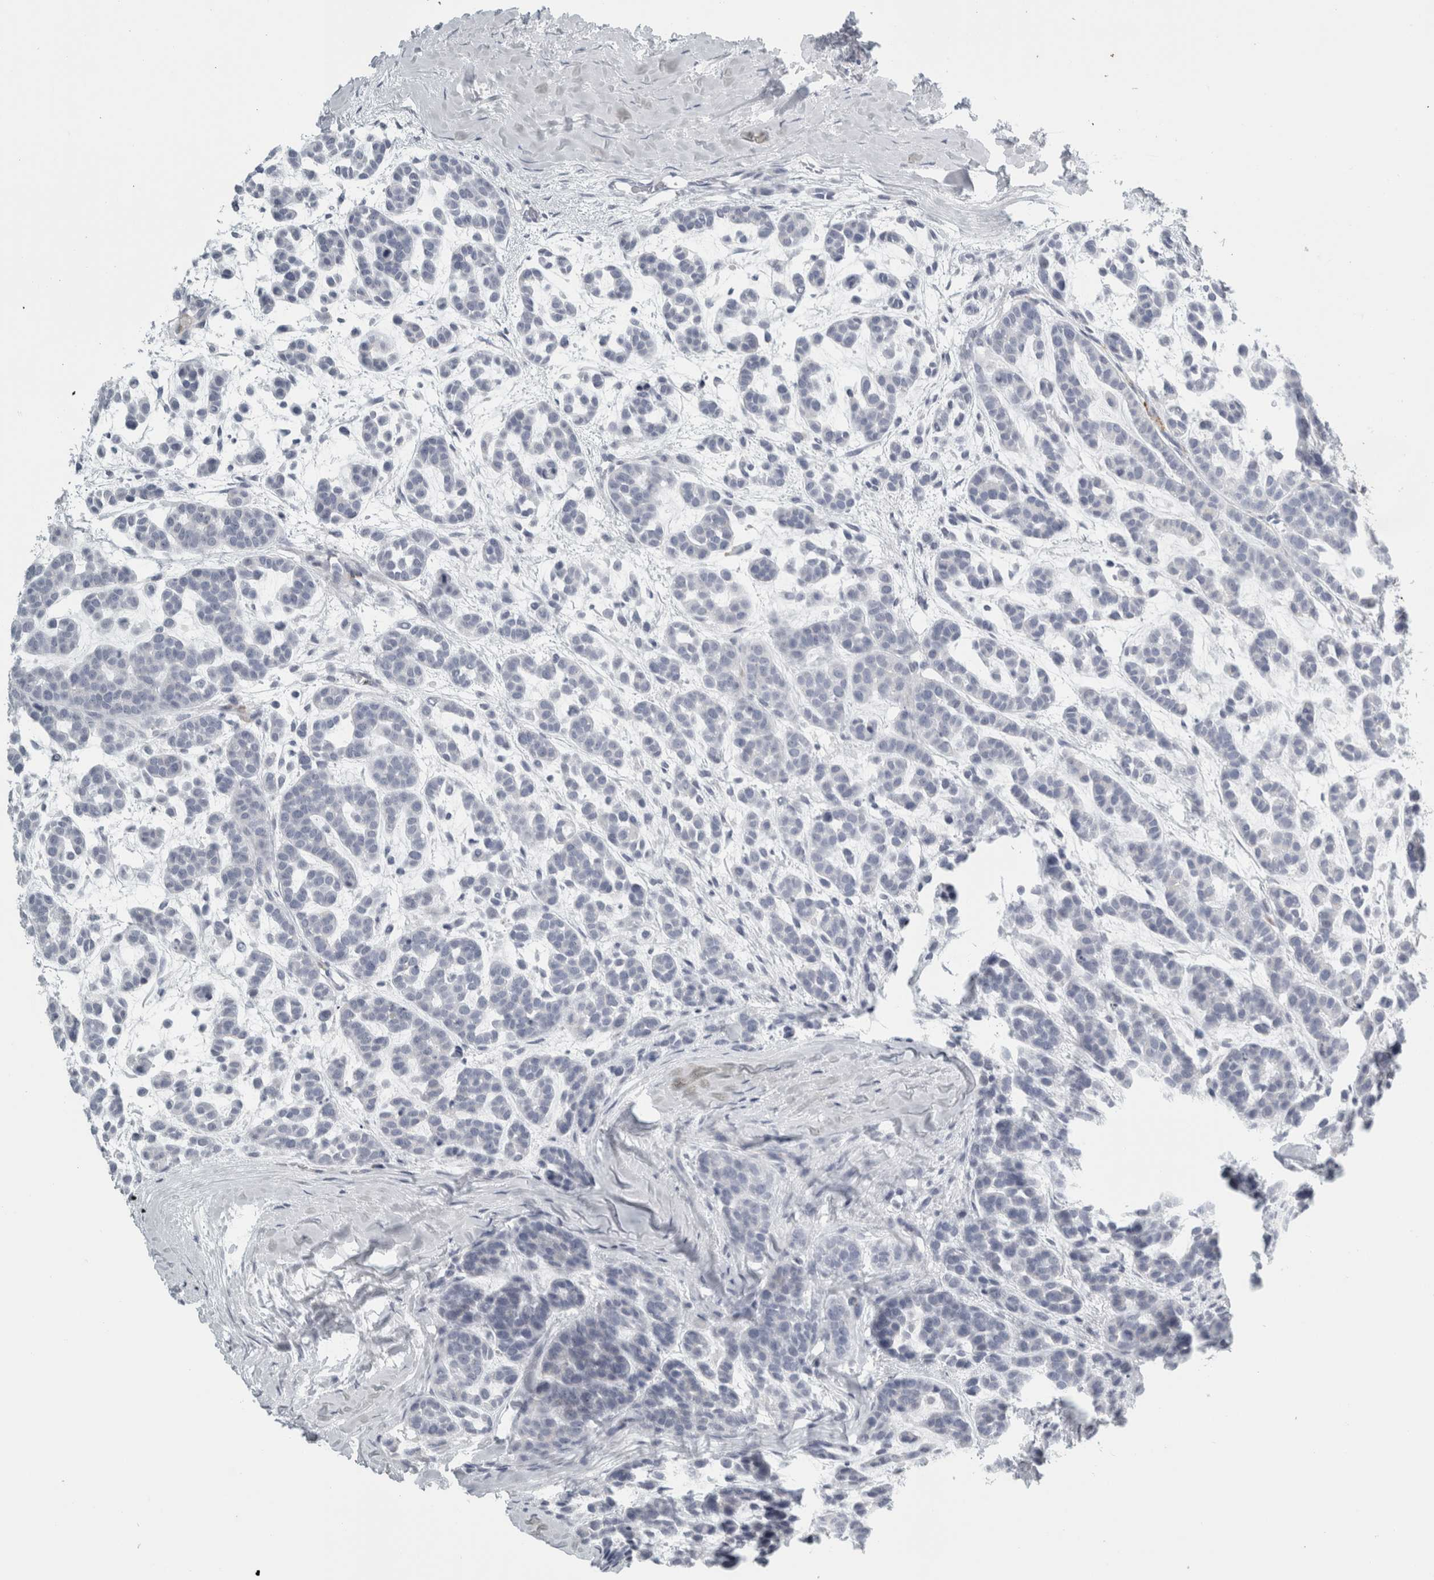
{"staining": {"intensity": "negative", "quantity": "none", "location": "none"}, "tissue": "head and neck cancer", "cell_type": "Tumor cells", "image_type": "cancer", "snomed": [{"axis": "morphology", "description": "Adenocarcinoma, NOS"}, {"axis": "morphology", "description": "Adenoma, NOS"}, {"axis": "topography", "description": "Head-Neck"}], "caption": "A high-resolution photomicrograph shows immunohistochemistry (IHC) staining of head and neck adenocarcinoma, which demonstrates no significant staining in tumor cells.", "gene": "CPE", "patient": {"sex": "female", "age": 55}}